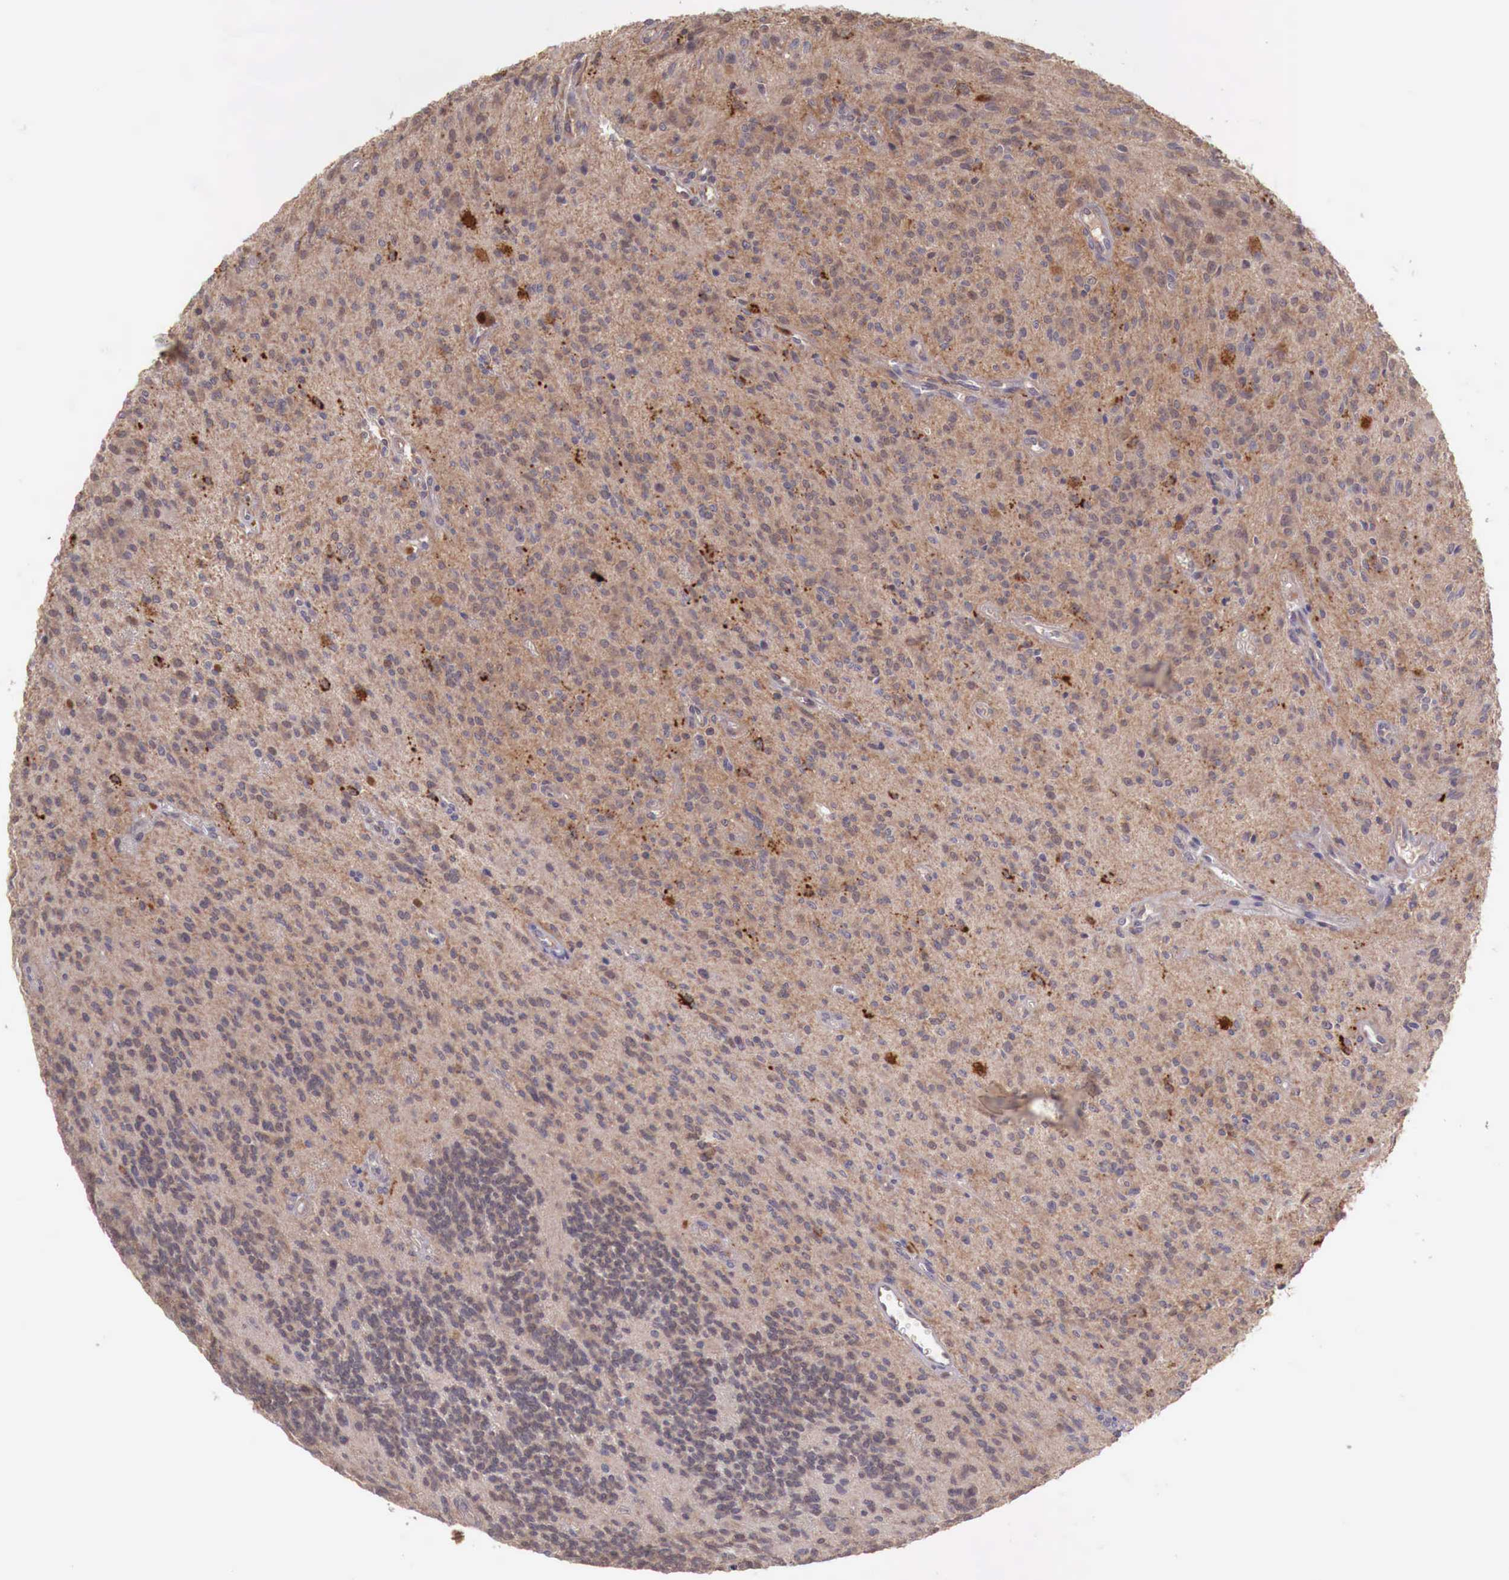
{"staining": {"intensity": "negative", "quantity": "none", "location": "none"}, "tissue": "glioma", "cell_type": "Tumor cells", "image_type": "cancer", "snomed": [{"axis": "morphology", "description": "Glioma, malignant, Low grade"}, {"axis": "topography", "description": "Brain"}], "caption": "There is no significant staining in tumor cells of glioma.", "gene": "GAB2", "patient": {"sex": "female", "age": 15}}